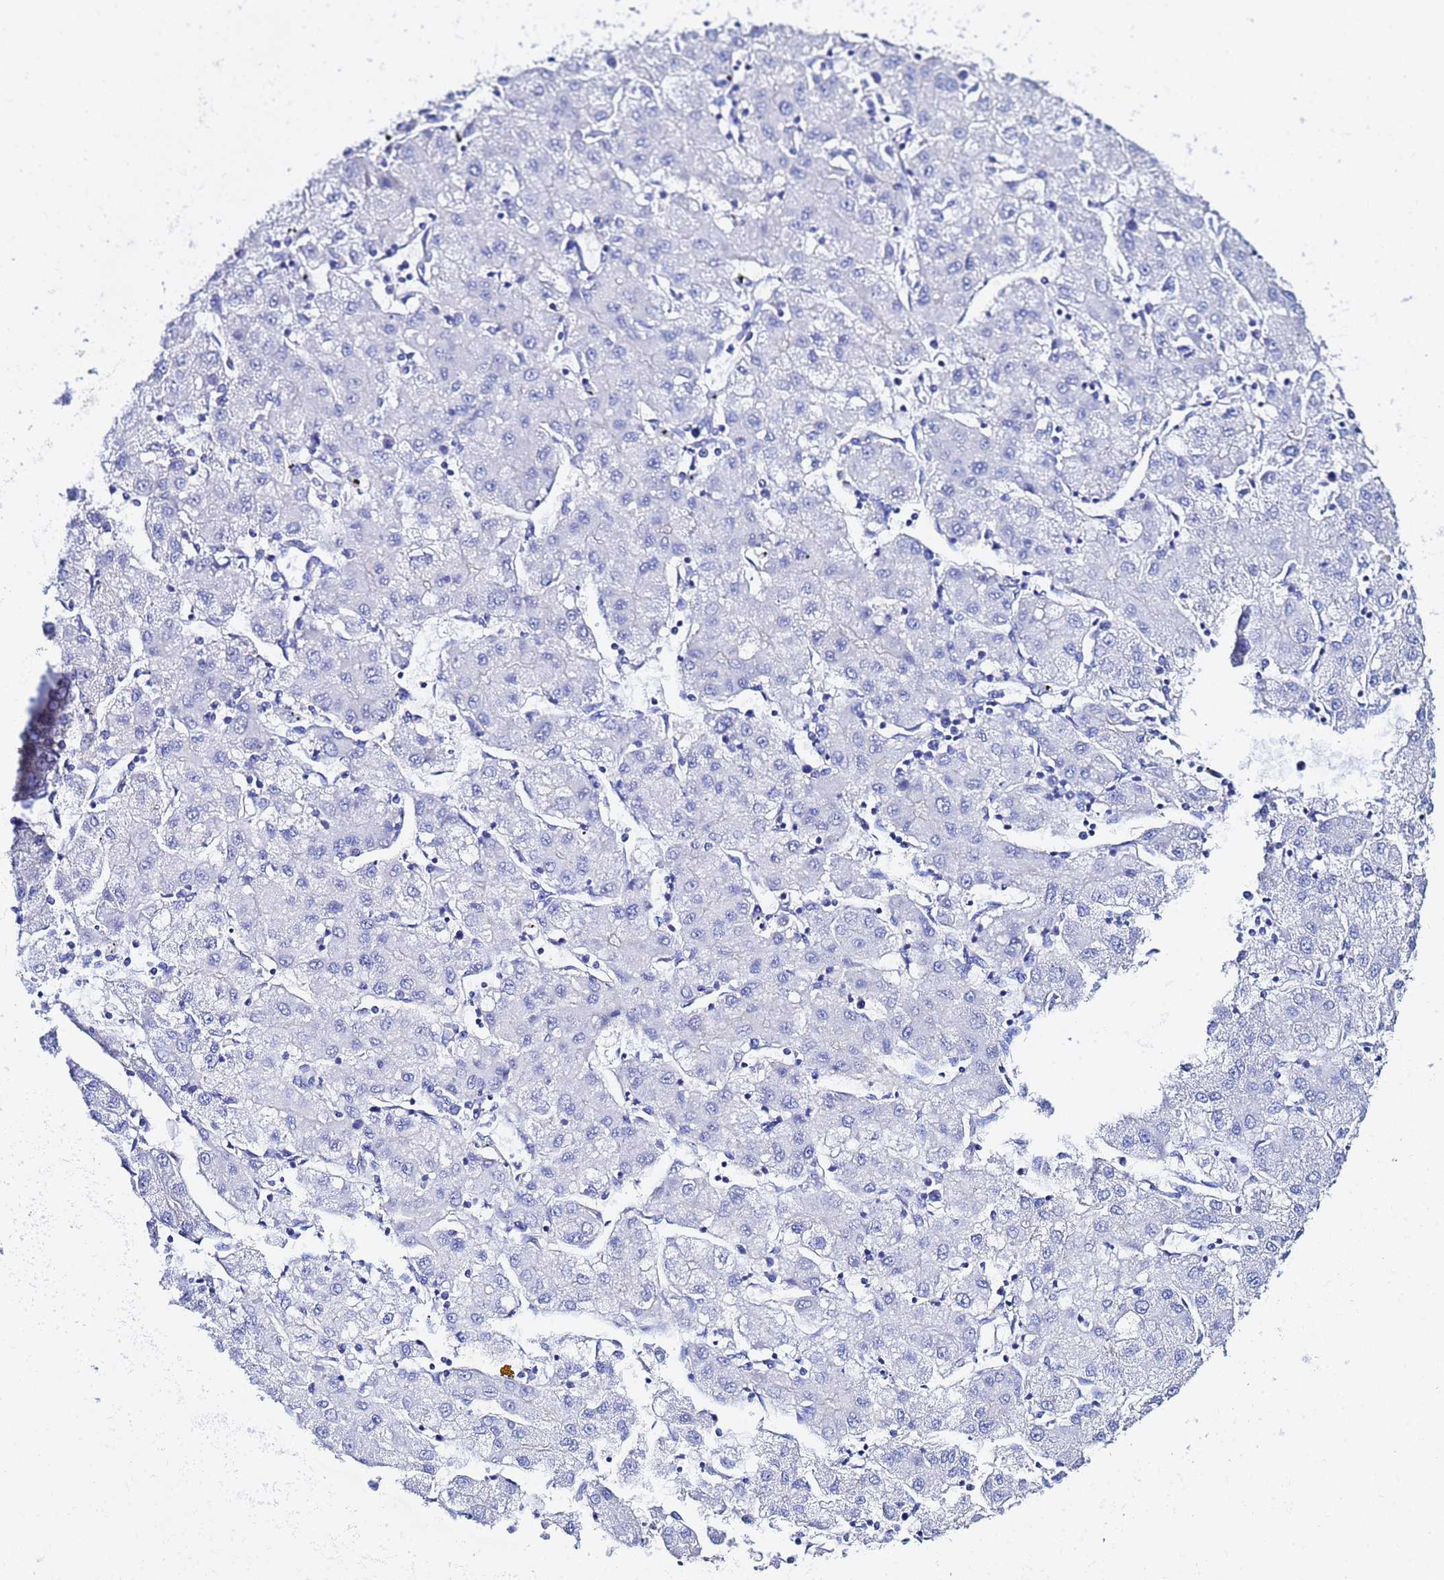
{"staining": {"intensity": "negative", "quantity": "none", "location": "none"}, "tissue": "liver cancer", "cell_type": "Tumor cells", "image_type": "cancer", "snomed": [{"axis": "morphology", "description": "Carcinoma, Hepatocellular, NOS"}, {"axis": "topography", "description": "Liver"}], "caption": "Histopathology image shows no significant protein staining in tumor cells of liver cancer (hepatocellular carcinoma).", "gene": "LENG1", "patient": {"sex": "male", "age": 72}}